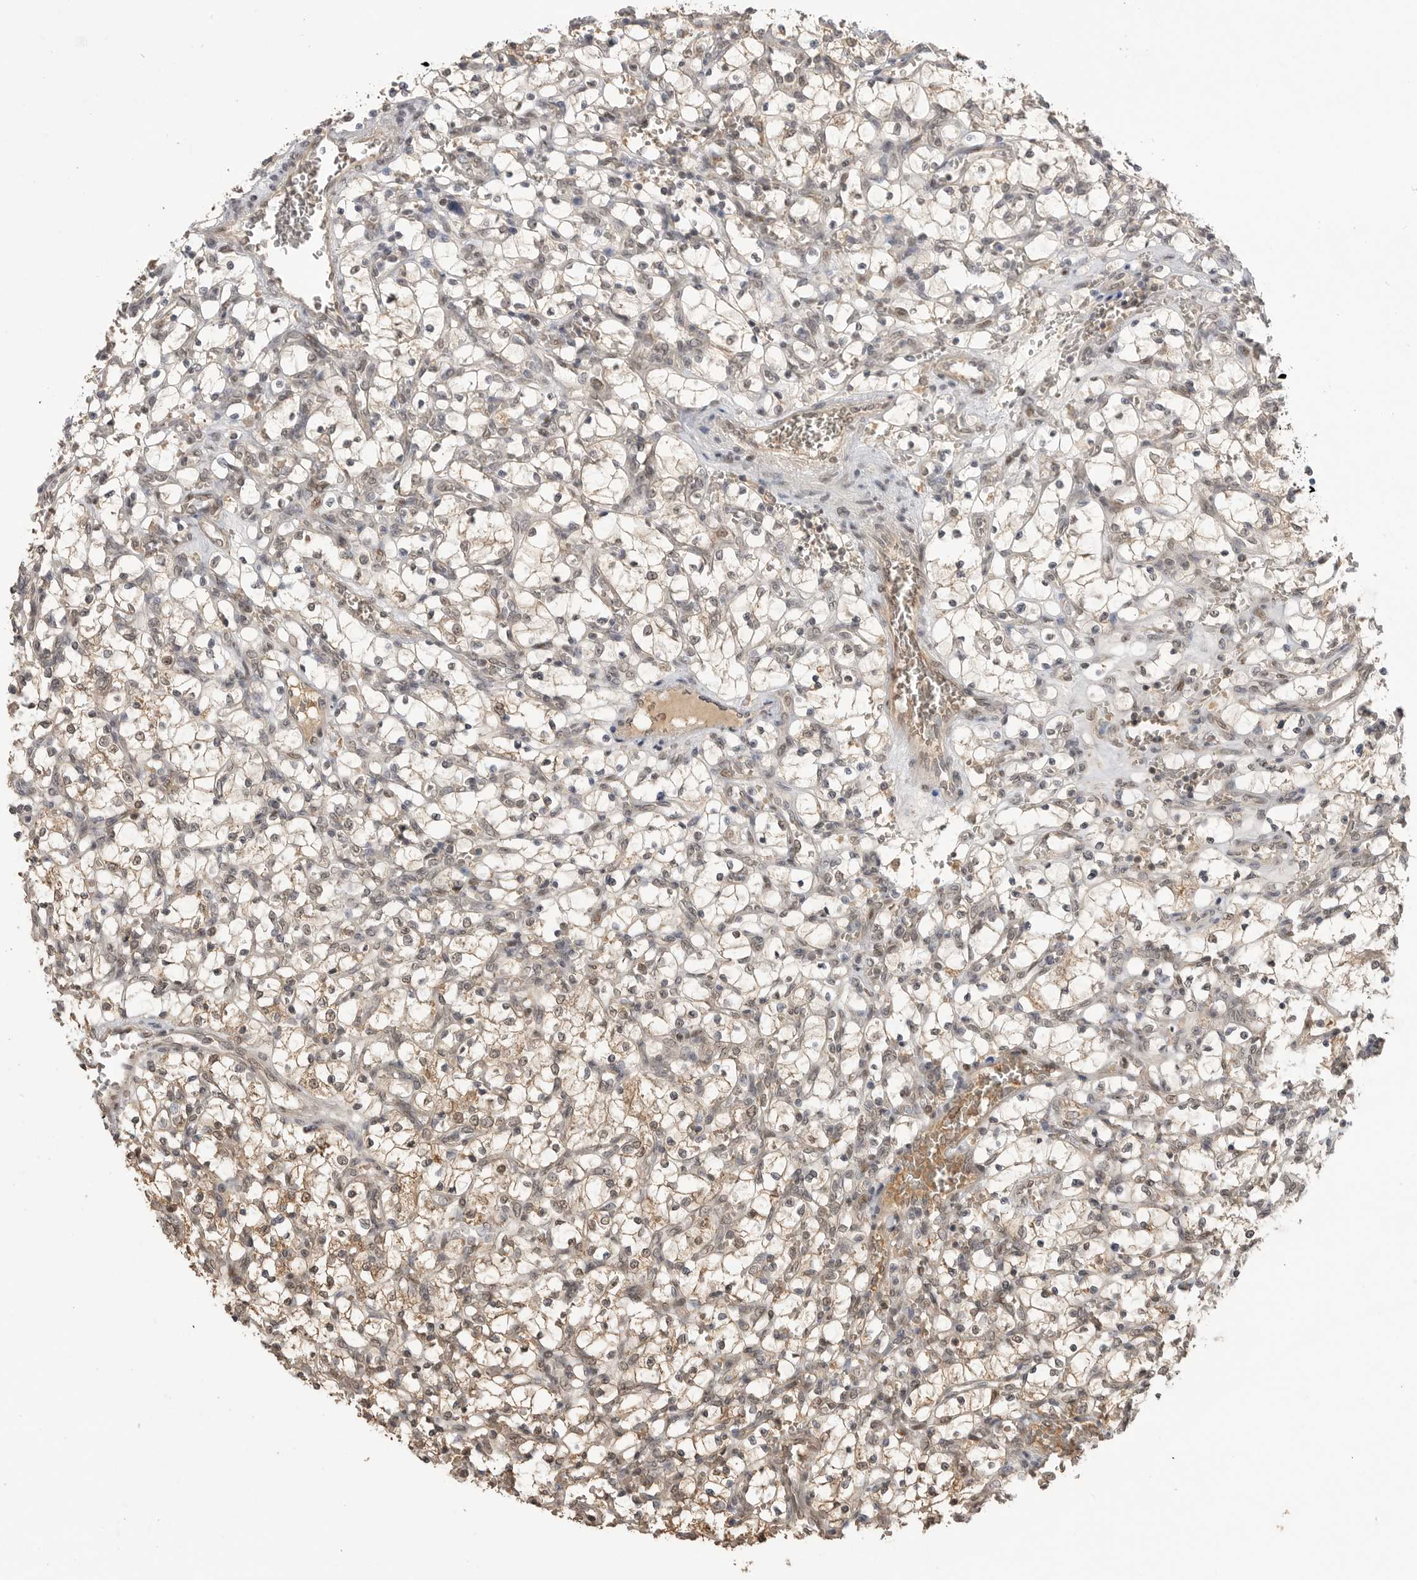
{"staining": {"intensity": "weak", "quantity": "<25%", "location": "cytoplasmic/membranous"}, "tissue": "renal cancer", "cell_type": "Tumor cells", "image_type": "cancer", "snomed": [{"axis": "morphology", "description": "Adenocarcinoma, NOS"}, {"axis": "topography", "description": "Kidney"}], "caption": "DAB immunohistochemical staining of human renal adenocarcinoma displays no significant expression in tumor cells.", "gene": "ASPSCR1", "patient": {"sex": "female", "age": 69}}